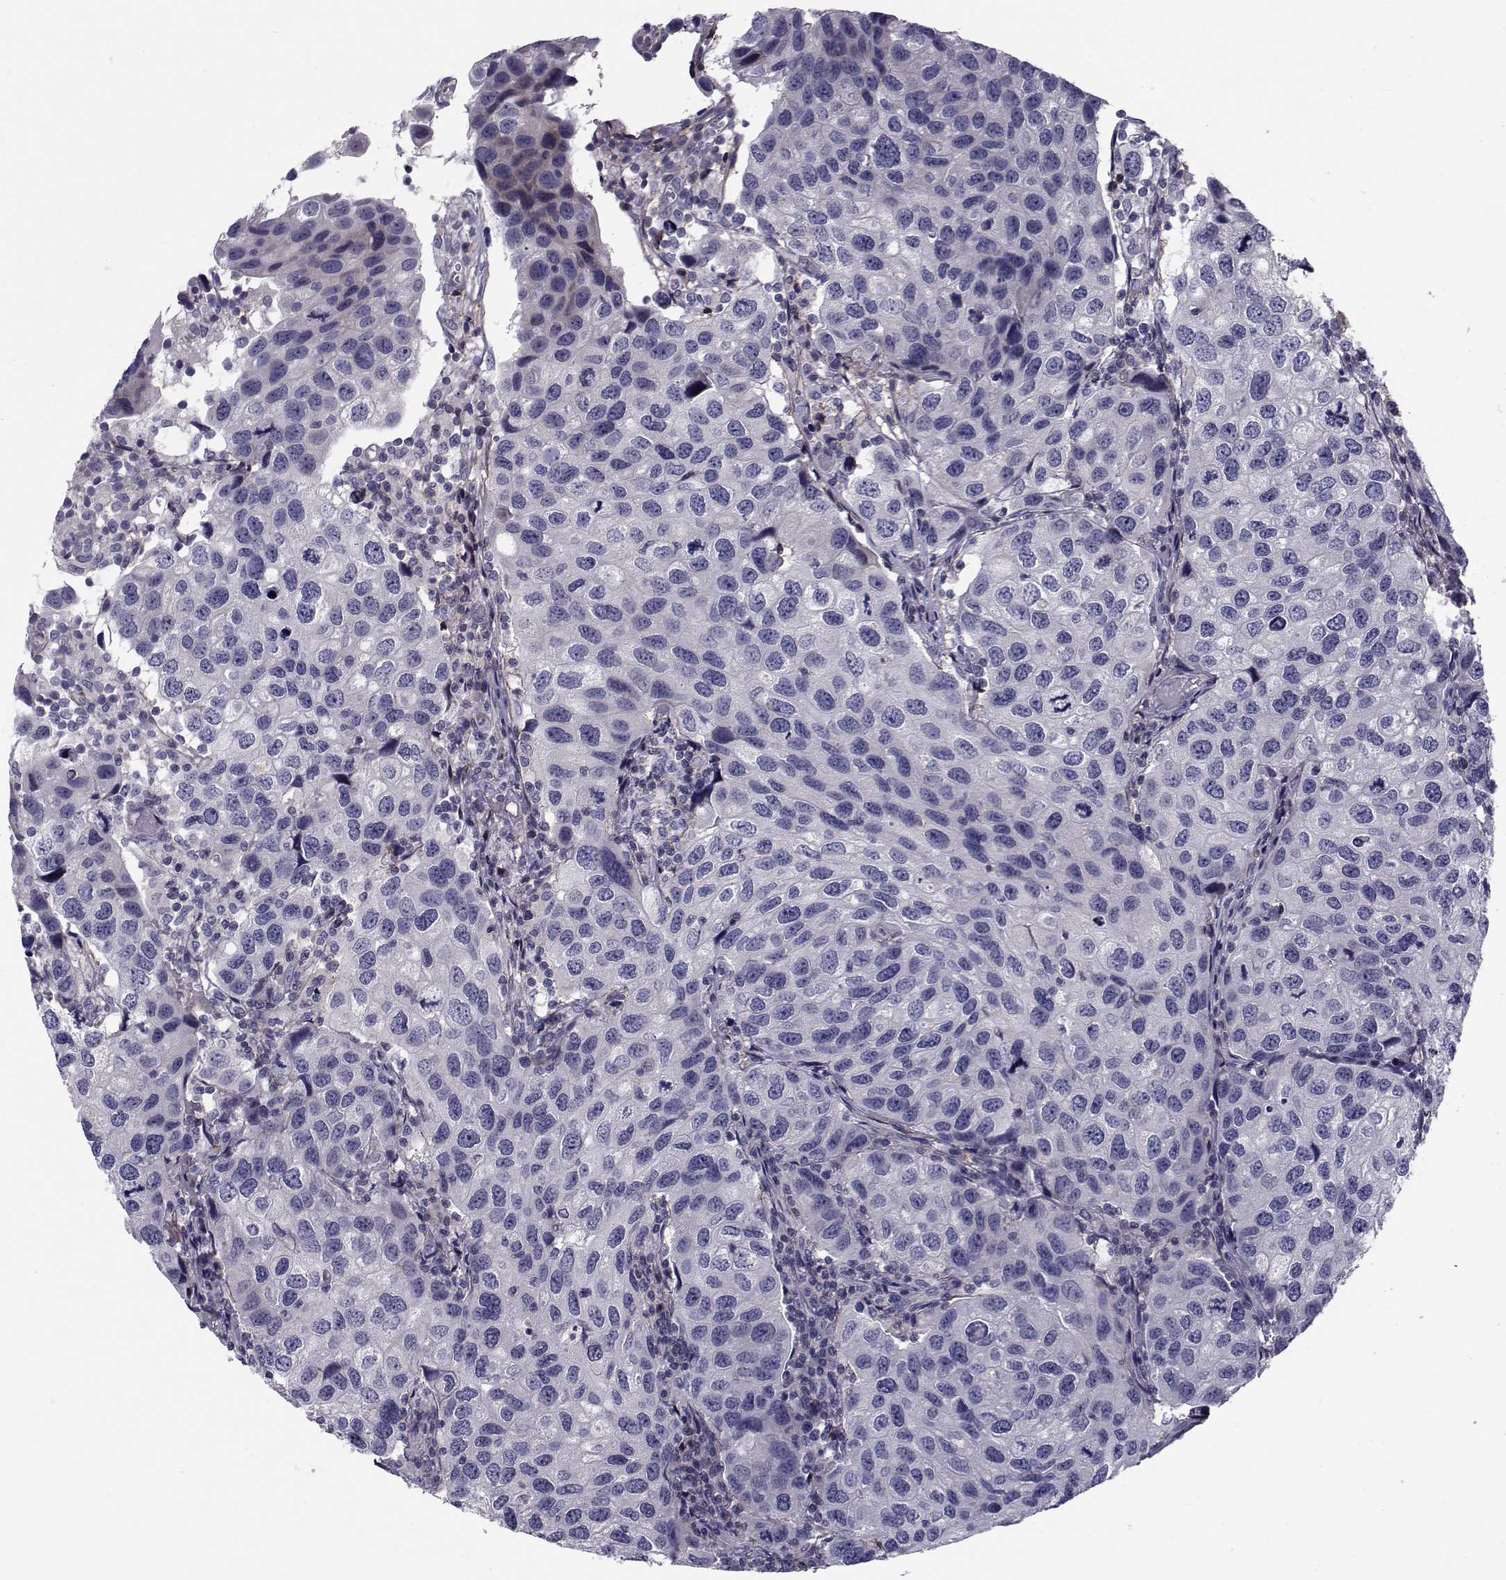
{"staining": {"intensity": "negative", "quantity": "none", "location": "none"}, "tissue": "urothelial cancer", "cell_type": "Tumor cells", "image_type": "cancer", "snomed": [{"axis": "morphology", "description": "Urothelial carcinoma, High grade"}, {"axis": "topography", "description": "Urinary bladder"}], "caption": "DAB immunohistochemical staining of human urothelial cancer exhibits no significant expression in tumor cells.", "gene": "LRRC27", "patient": {"sex": "male", "age": 79}}